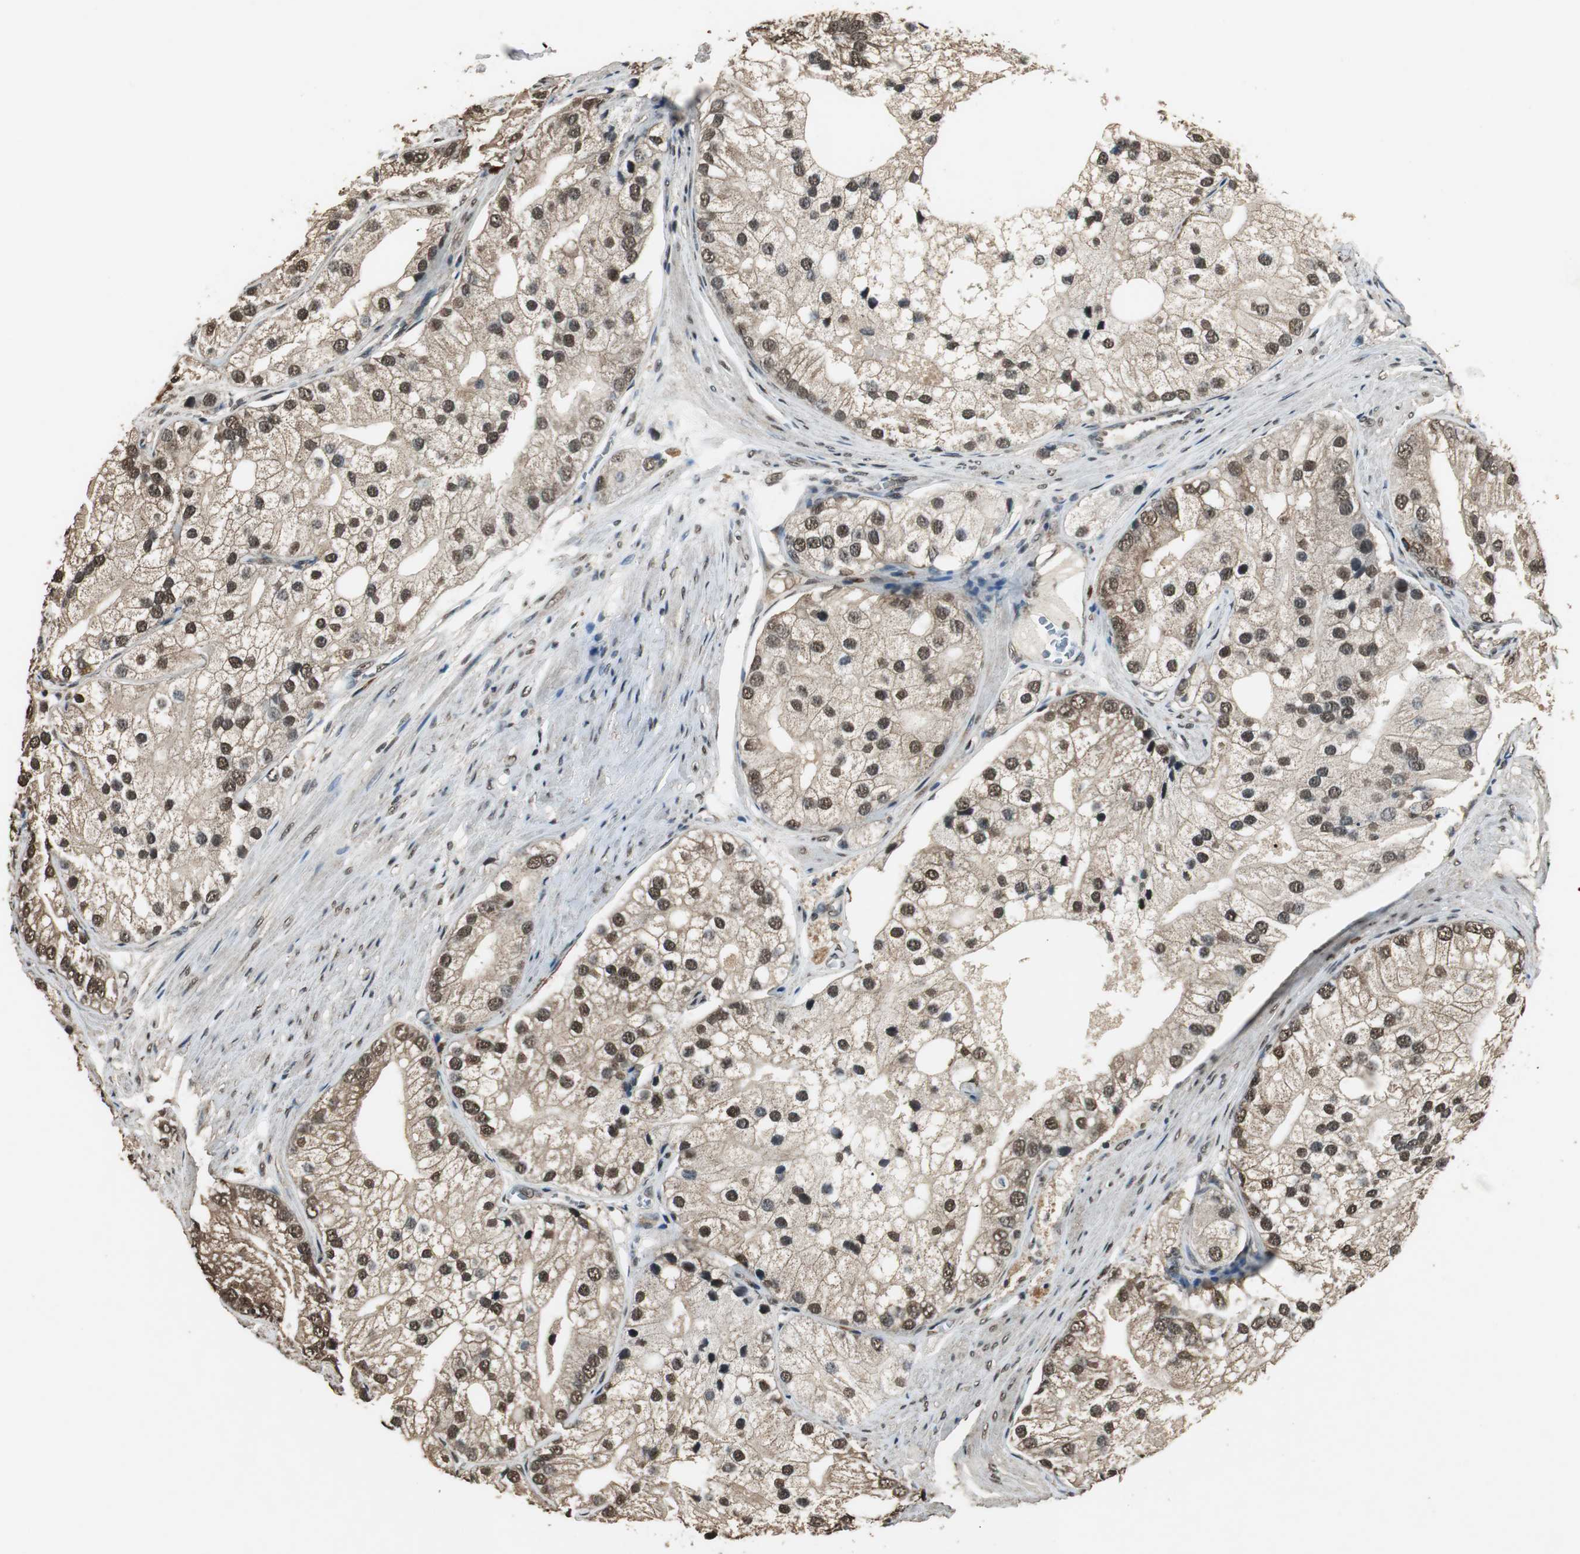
{"staining": {"intensity": "strong", "quantity": ">75%", "location": "cytoplasmic/membranous,nuclear"}, "tissue": "prostate cancer", "cell_type": "Tumor cells", "image_type": "cancer", "snomed": [{"axis": "morphology", "description": "Adenocarcinoma, Low grade"}, {"axis": "topography", "description": "Prostate"}], "caption": "Immunohistochemical staining of prostate cancer (adenocarcinoma (low-grade)) shows high levels of strong cytoplasmic/membranous and nuclear staining in about >75% of tumor cells.", "gene": "PPP1R13B", "patient": {"sex": "male", "age": 69}}